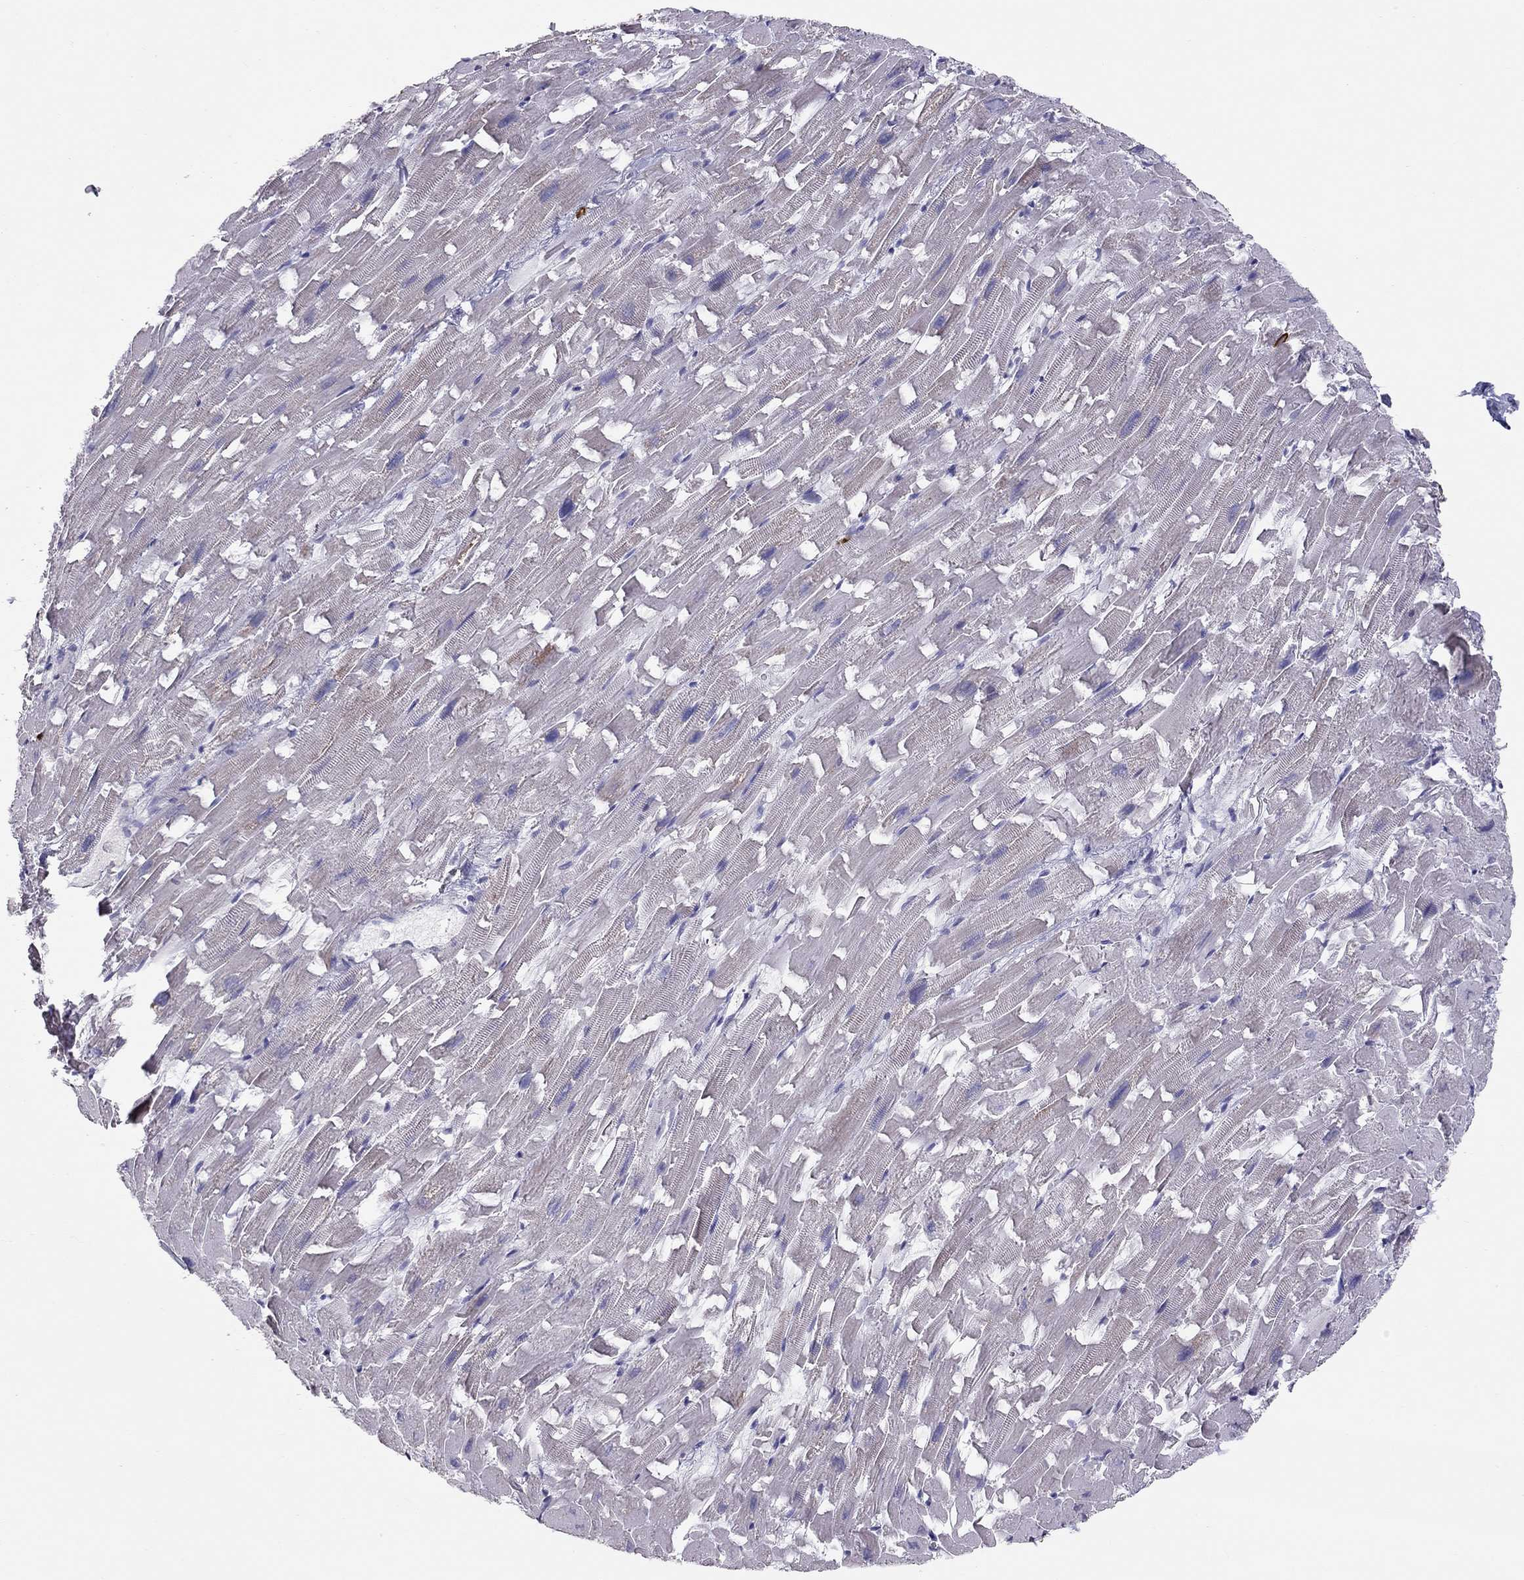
{"staining": {"intensity": "negative", "quantity": "none", "location": "none"}, "tissue": "heart muscle", "cell_type": "Cardiomyocytes", "image_type": "normal", "snomed": [{"axis": "morphology", "description": "Normal tissue, NOS"}, {"axis": "topography", "description": "Heart"}], "caption": "The histopathology image shows no significant positivity in cardiomyocytes of heart muscle. (IHC, brightfield microscopy, high magnification).", "gene": "IL17REL", "patient": {"sex": "female", "age": 64}}